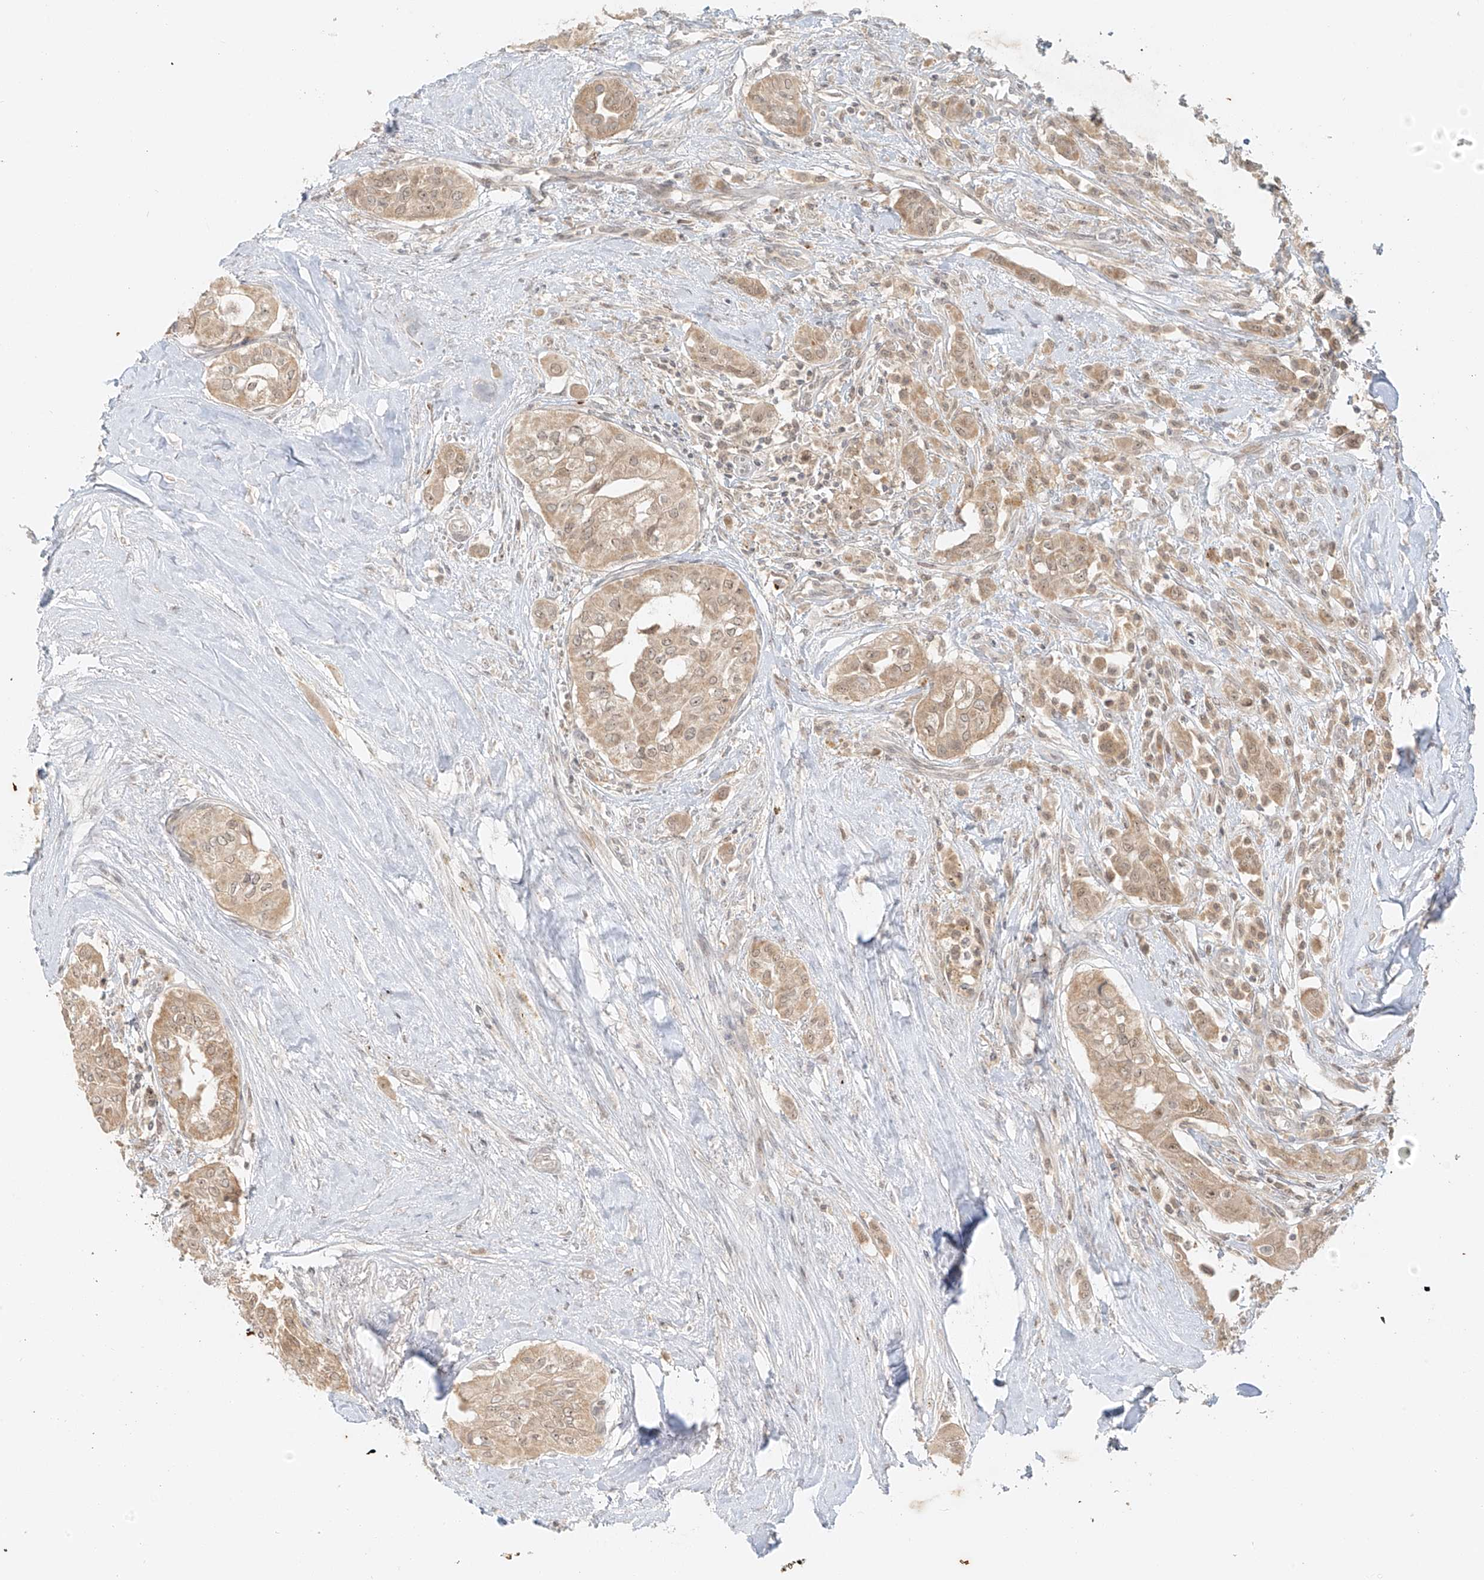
{"staining": {"intensity": "weak", "quantity": ">75%", "location": "cytoplasmic/membranous"}, "tissue": "thyroid cancer", "cell_type": "Tumor cells", "image_type": "cancer", "snomed": [{"axis": "morphology", "description": "Papillary adenocarcinoma, NOS"}, {"axis": "topography", "description": "Thyroid gland"}], "caption": "There is low levels of weak cytoplasmic/membranous staining in tumor cells of thyroid cancer, as demonstrated by immunohistochemical staining (brown color).", "gene": "MIPEP", "patient": {"sex": "female", "age": 59}}